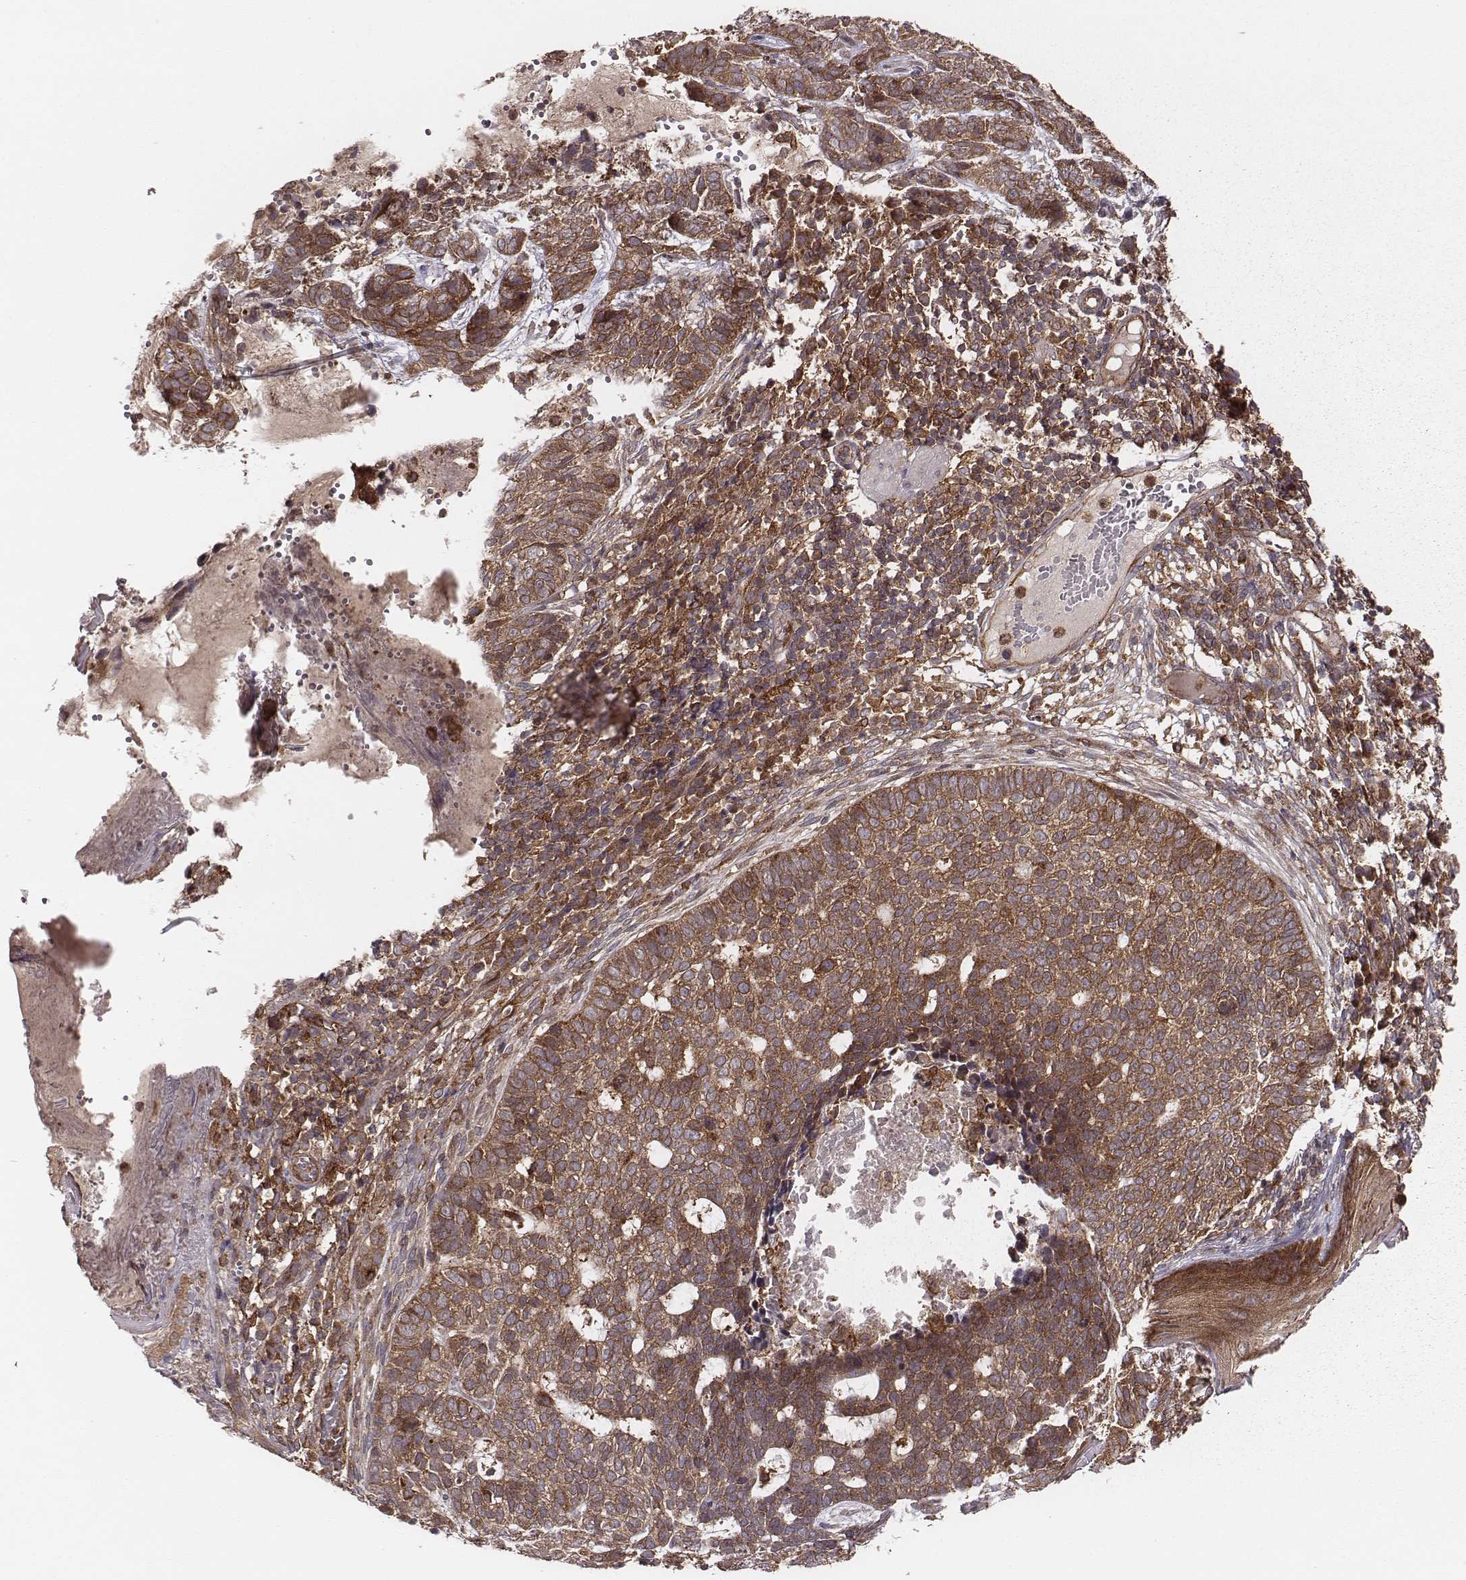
{"staining": {"intensity": "moderate", "quantity": ">75%", "location": "cytoplasmic/membranous"}, "tissue": "skin cancer", "cell_type": "Tumor cells", "image_type": "cancer", "snomed": [{"axis": "morphology", "description": "Basal cell carcinoma"}, {"axis": "topography", "description": "Skin"}], "caption": "High-power microscopy captured an immunohistochemistry image of skin basal cell carcinoma, revealing moderate cytoplasmic/membranous staining in about >75% of tumor cells.", "gene": "VPS26A", "patient": {"sex": "female", "age": 69}}